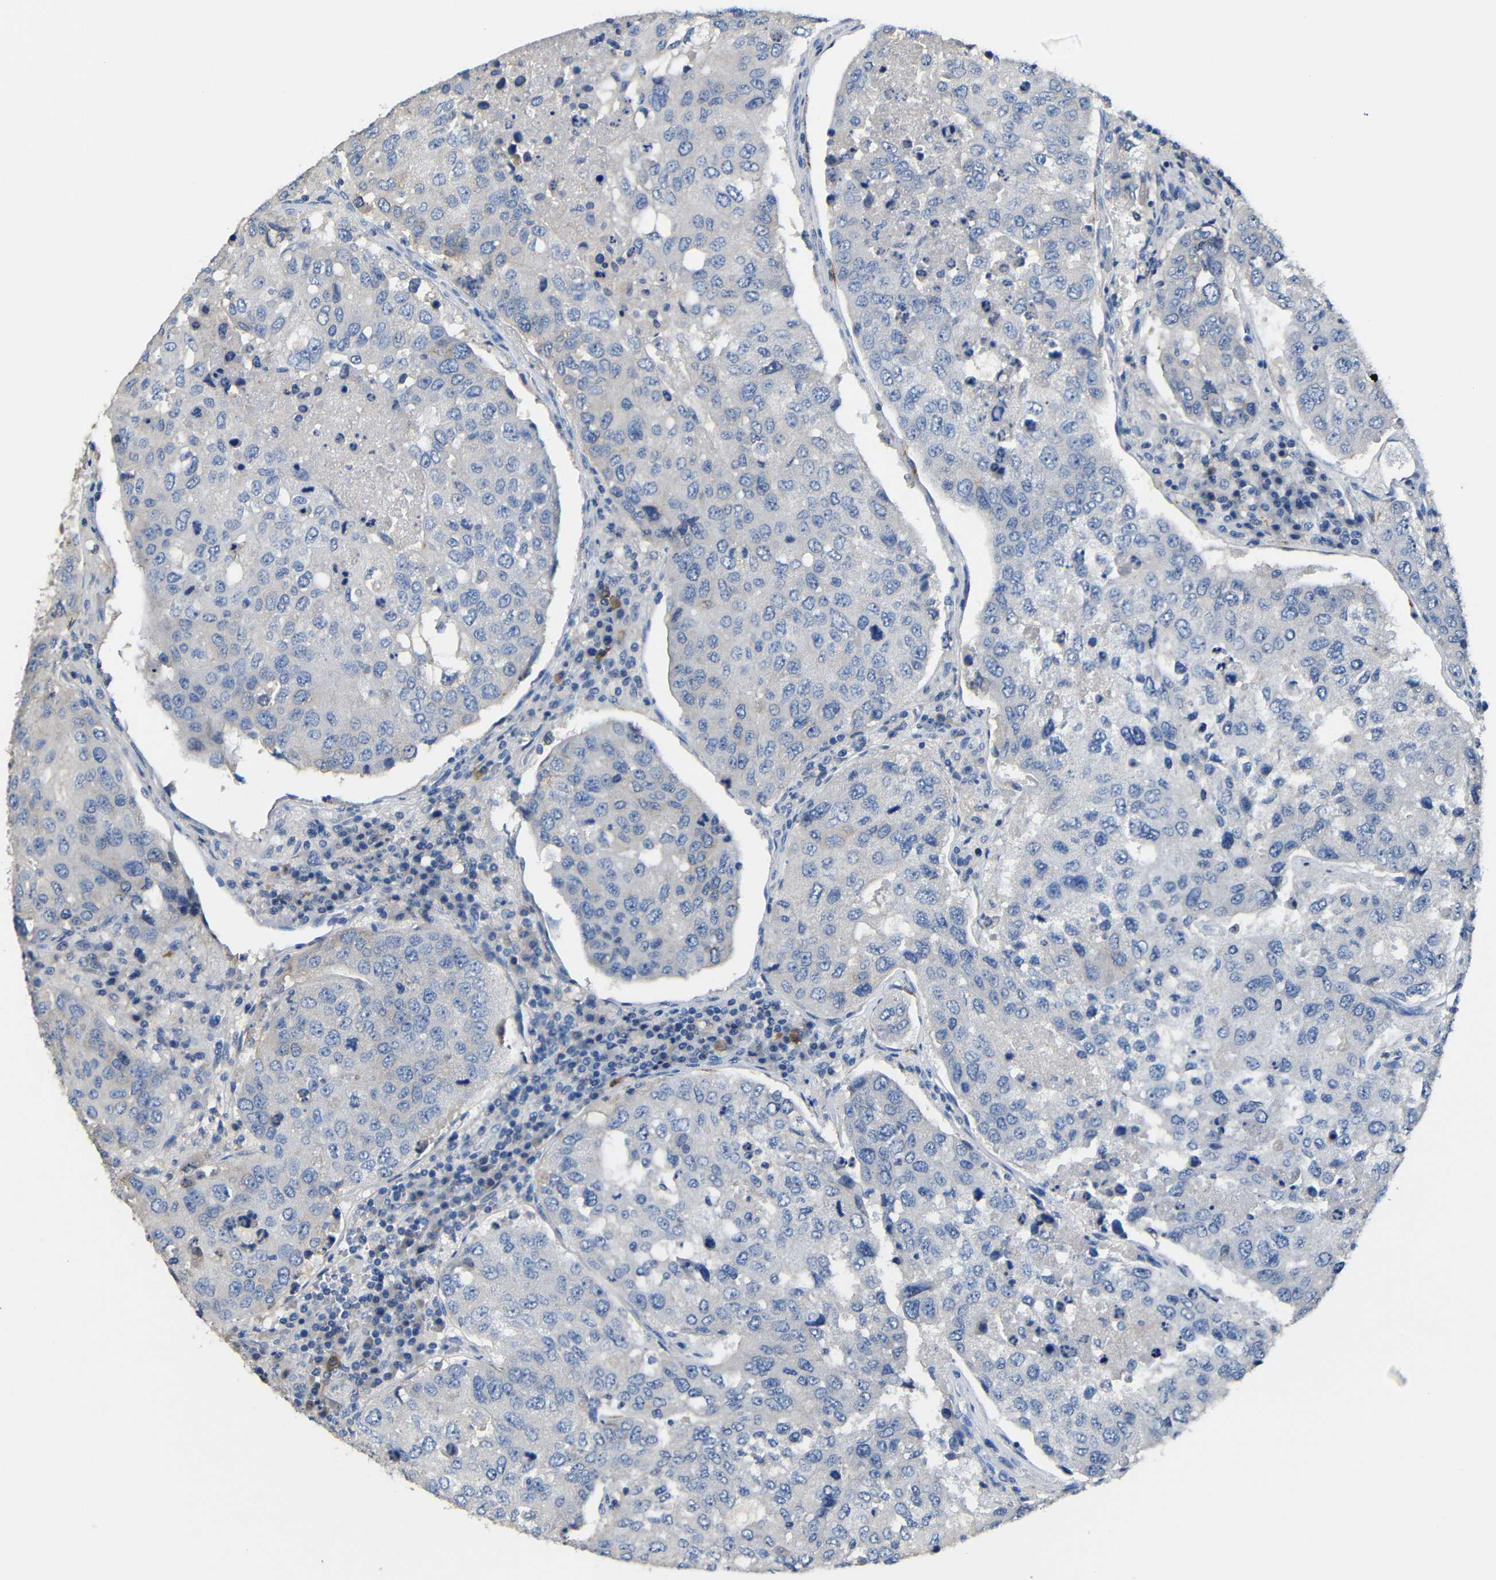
{"staining": {"intensity": "weak", "quantity": "<25%", "location": "cytoplasmic/membranous"}, "tissue": "urothelial cancer", "cell_type": "Tumor cells", "image_type": "cancer", "snomed": [{"axis": "morphology", "description": "Urothelial carcinoma, High grade"}, {"axis": "topography", "description": "Lymph node"}, {"axis": "topography", "description": "Urinary bladder"}], "caption": "The IHC photomicrograph has no significant positivity in tumor cells of urothelial cancer tissue.", "gene": "ACKR2", "patient": {"sex": "male", "age": 51}}